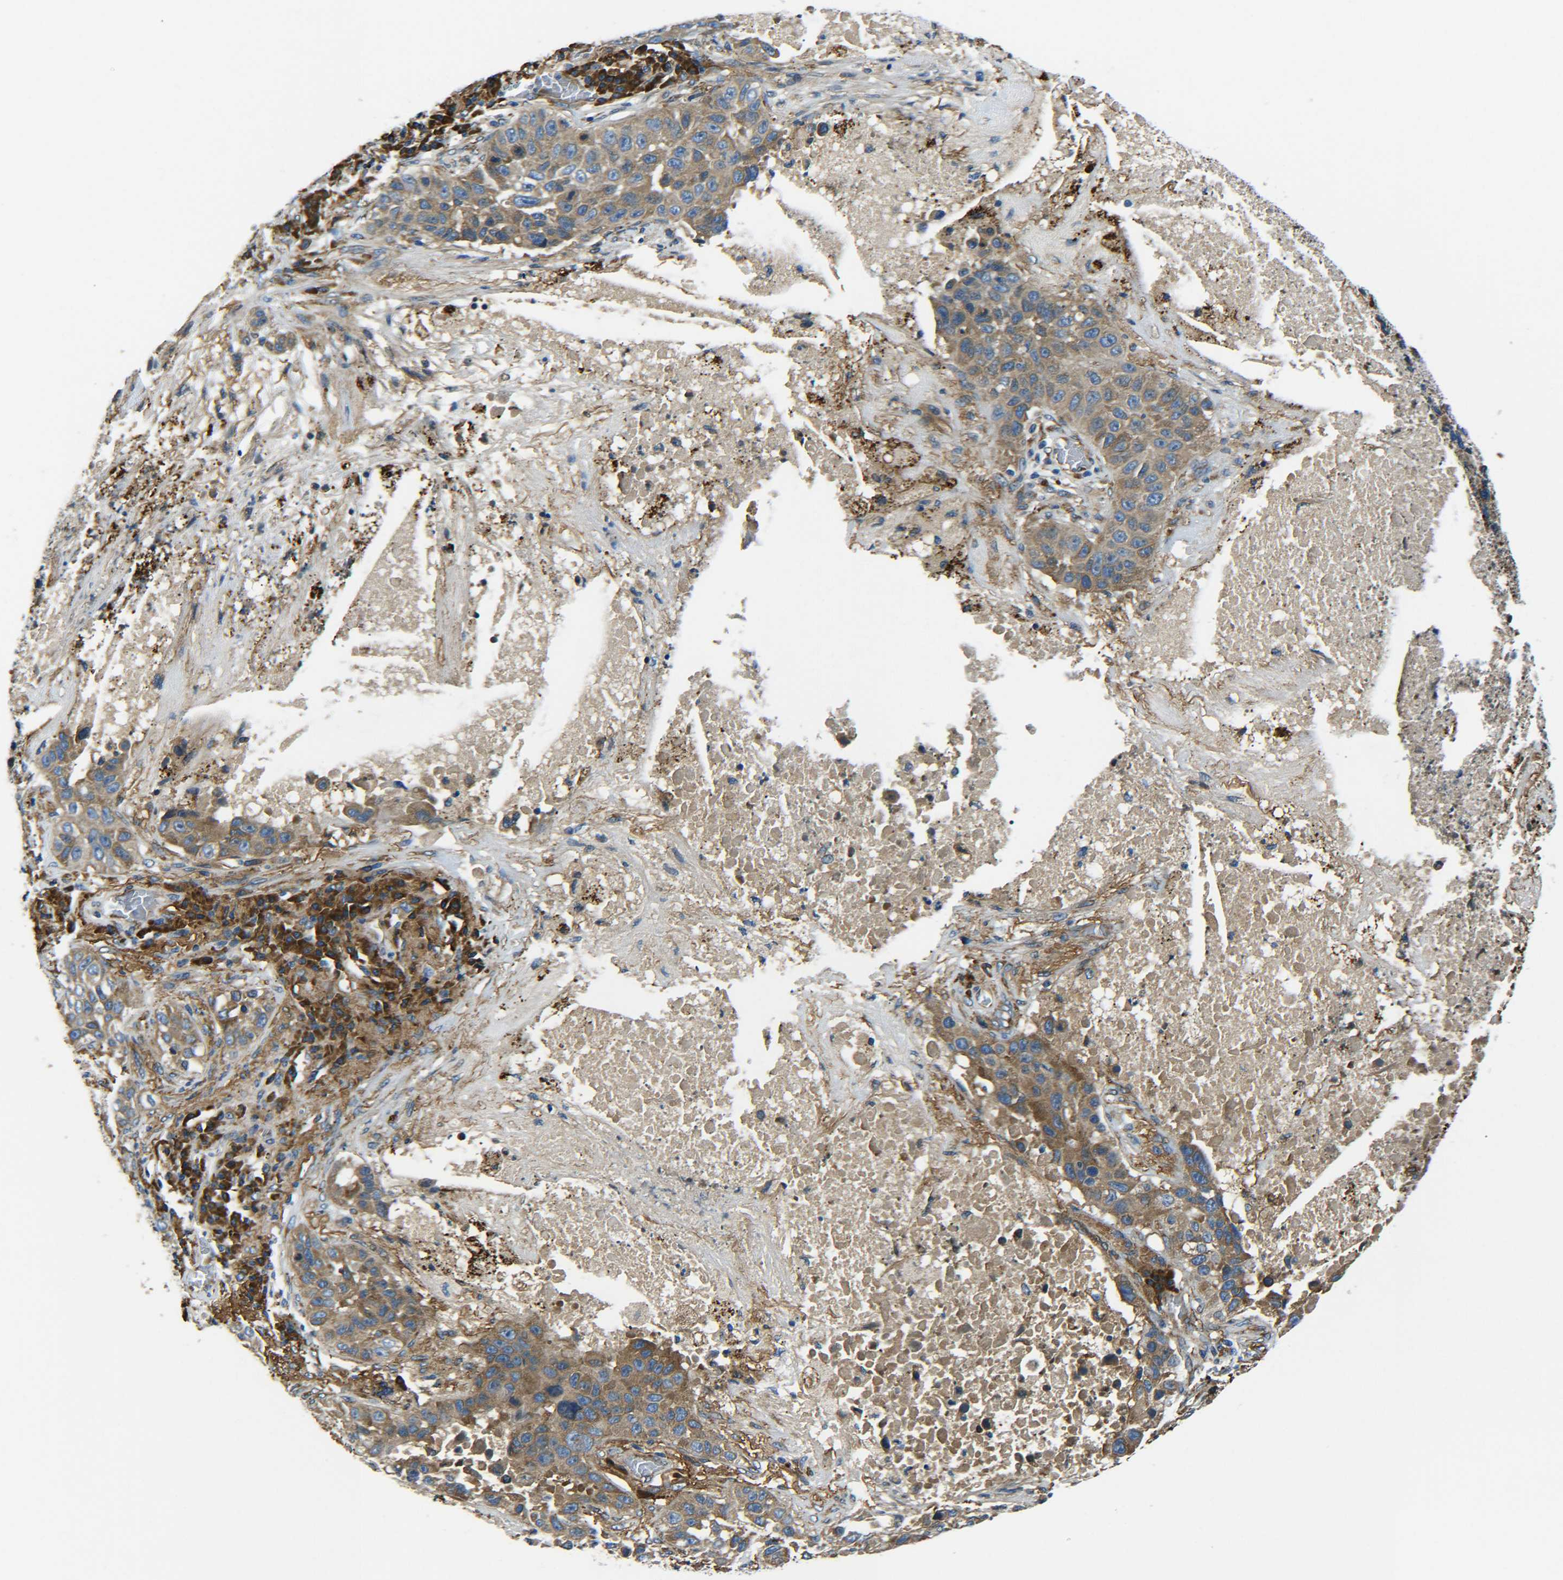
{"staining": {"intensity": "weak", "quantity": ">75%", "location": "cytoplasmic/membranous"}, "tissue": "lung cancer", "cell_type": "Tumor cells", "image_type": "cancer", "snomed": [{"axis": "morphology", "description": "Squamous cell carcinoma, NOS"}, {"axis": "topography", "description": "Lung"}], "caption": "IHC histopathology image of human lung cancer (squamous cell carcinoma) stained for a protein (brown), which exhibits low levels of weak cytoplasmic/membranous expression in about >75% of tumor cells.", "gene": "PREB", "patient": {"sex": "male", "age": 57}}